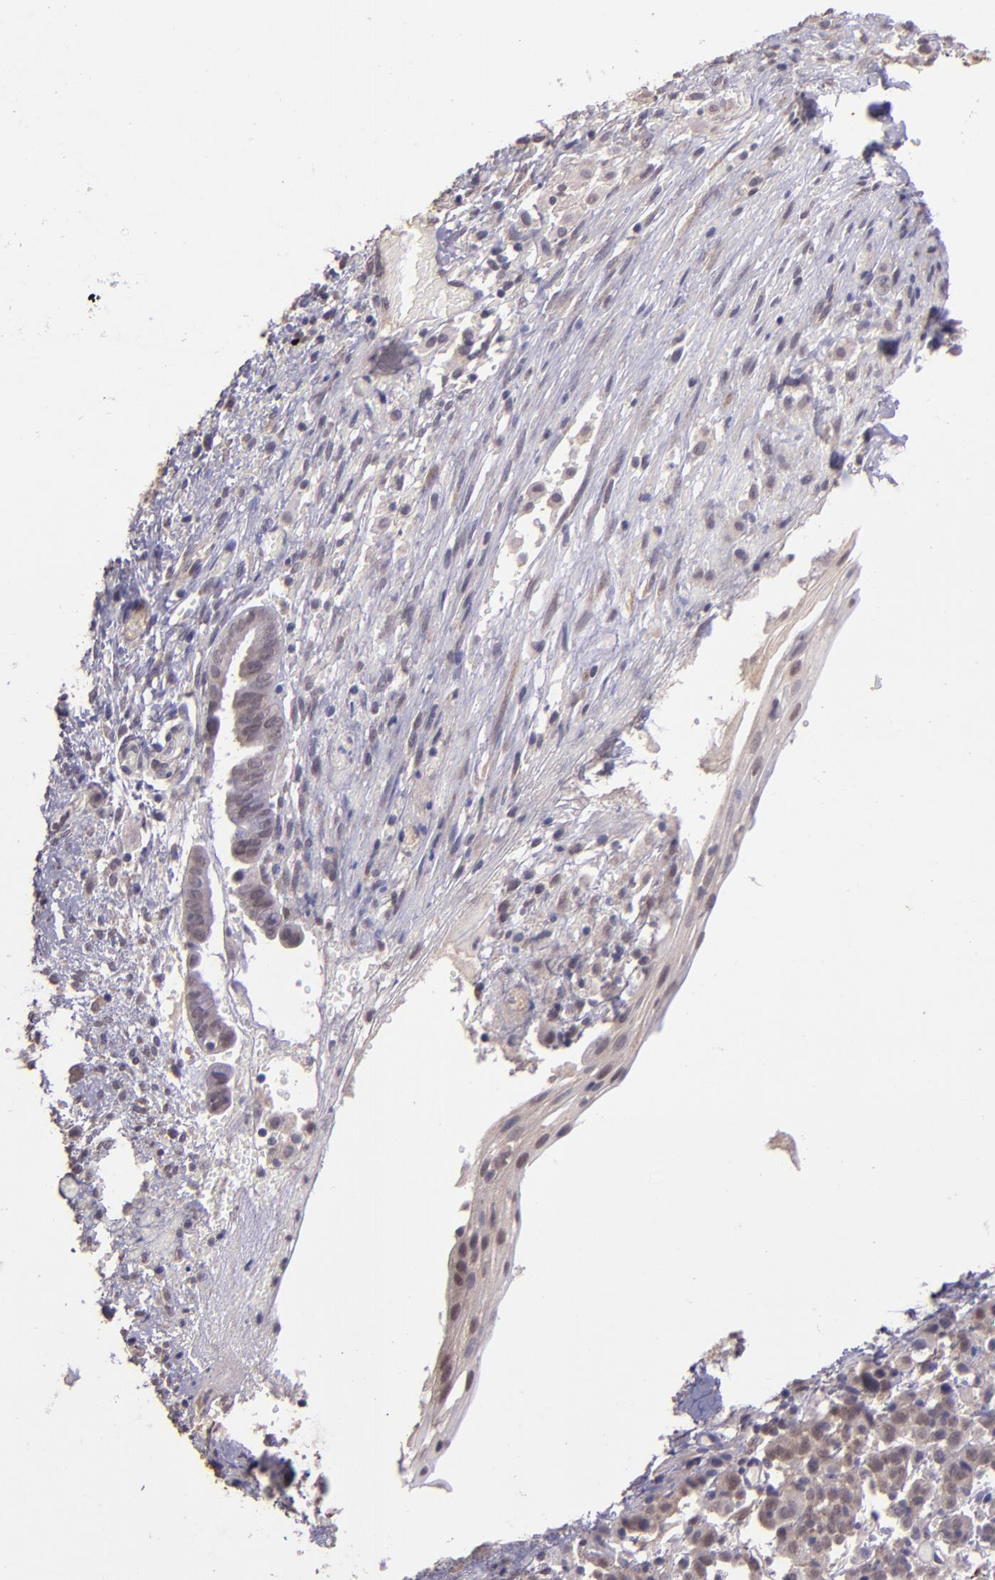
{"staining": {"intensity": "weak", "quantity": ">75%", "location": "cytoplasmic/membranous"}, "tissue": "cervical cancer", "cell_type": "Tumor cells", "image_type": "cancer", "snomed": [{"axis": "morphology", "description": "Normal tissue, NOS"}, {"axis": "morphology", "description": "Squamous cell carcinoma, NOS"}, {"axis": "topography", "description": "Cervix"}], "caption": "Protein expression analysis of cervical cancer shows weak cytoplasmic/membranous expression in about >75% of tumor cells. The protein of interest is shown in brown color, while the nuclei are stained blue.", "gene": "TAF7L", "patient": {"sex": "female", "age": 67}}